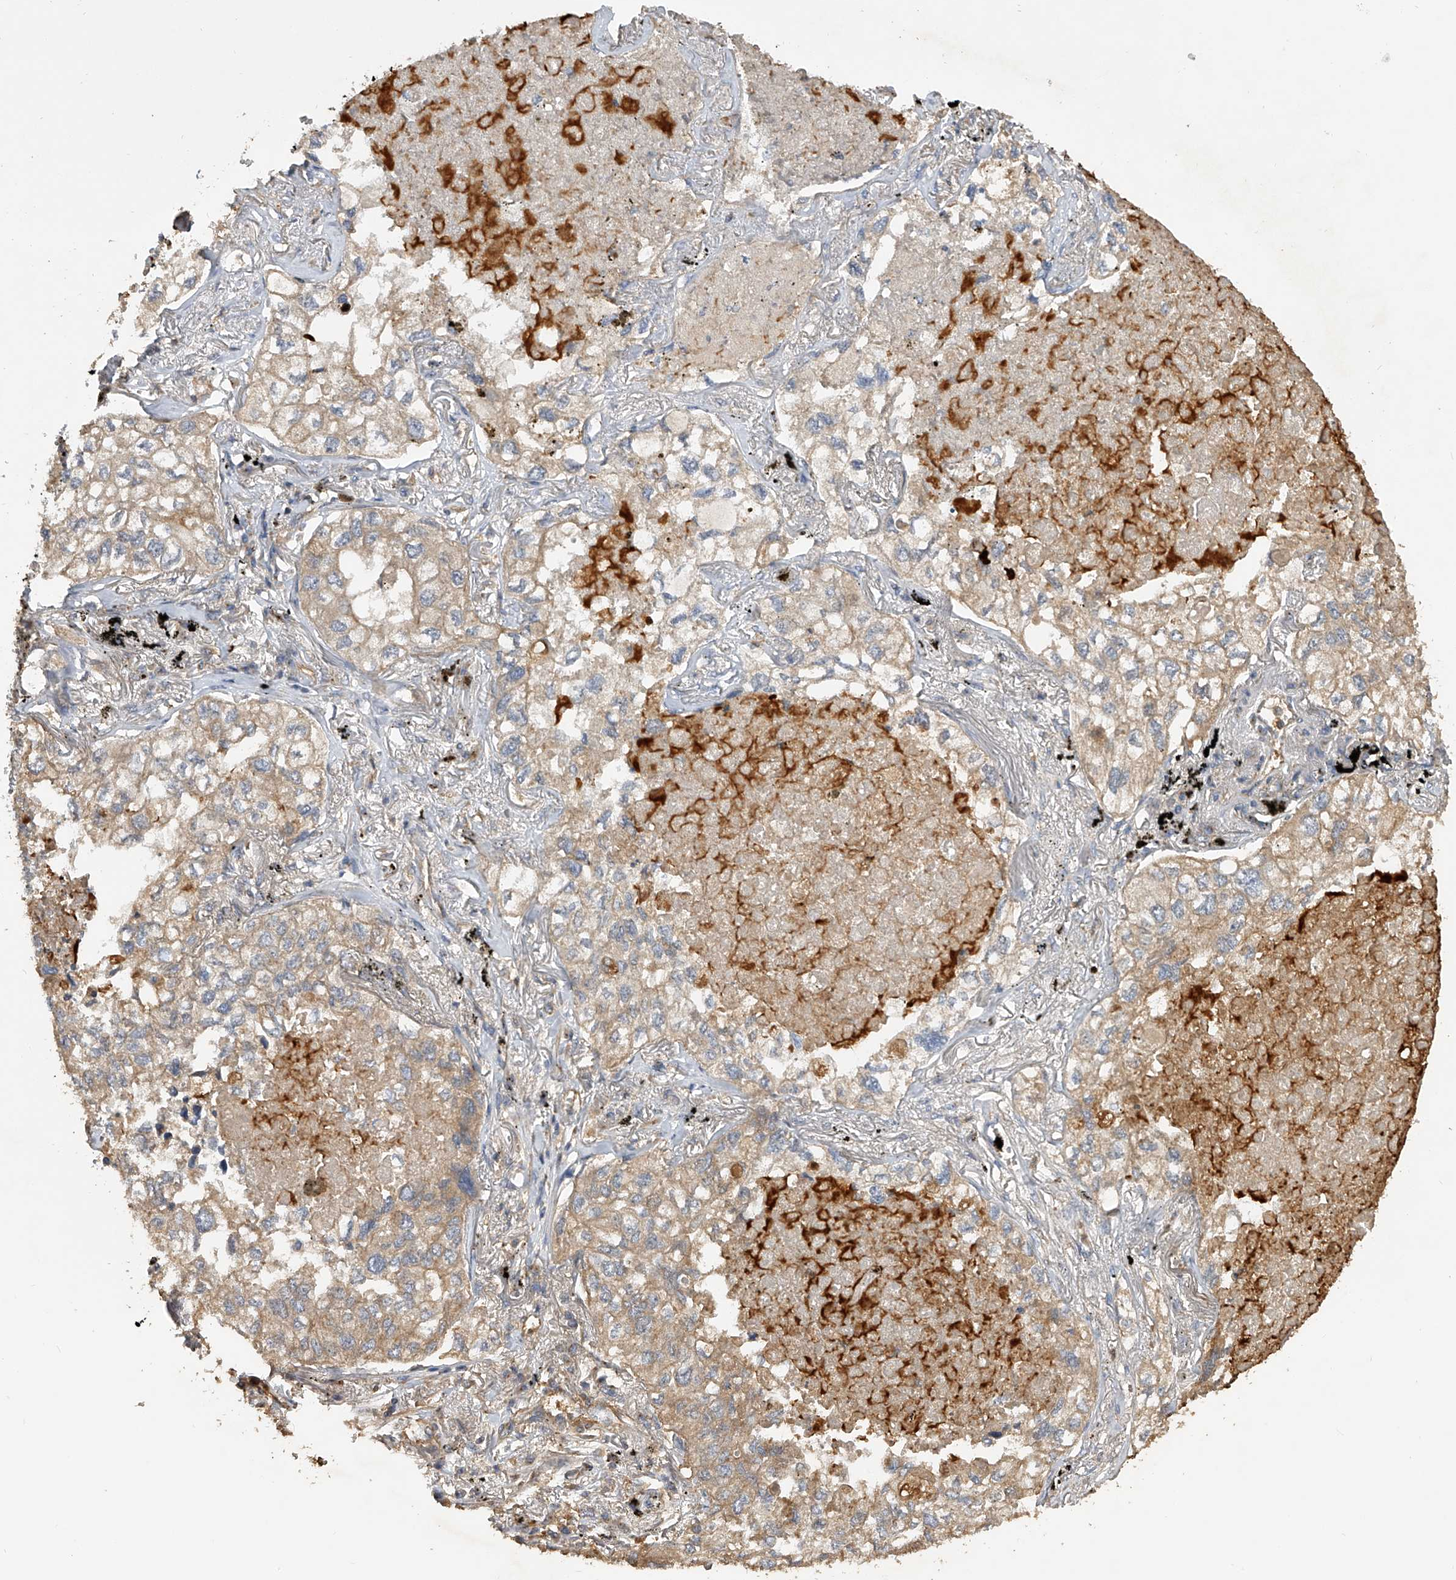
{"staining": {"intensity": "moderate", "quantity": "25%-75%", "location": "cytoplasmic/membranous"}, "tissue": "lung cancer", "cell_type": "Tumor cells", "image_type": "cancer", "snomed": [{"axis": "morphology", "description": "Adenocarcinoma, NOS"}, {"axis": "topography", "description": "Lung"}], "caption": "The immunohistochemical stain highlights moderate cytoplasmic/membranous staining in tumor cells of adenocarcinoma (lung) tissue. Using DAB (3,3'-diaminobenzidine) (brown) and hematoxylin (blue) stains, captured at high magnification using brightfield microscopy.", "gene": "PTPRA", "patient": {"sex": "male", "age": 65}}